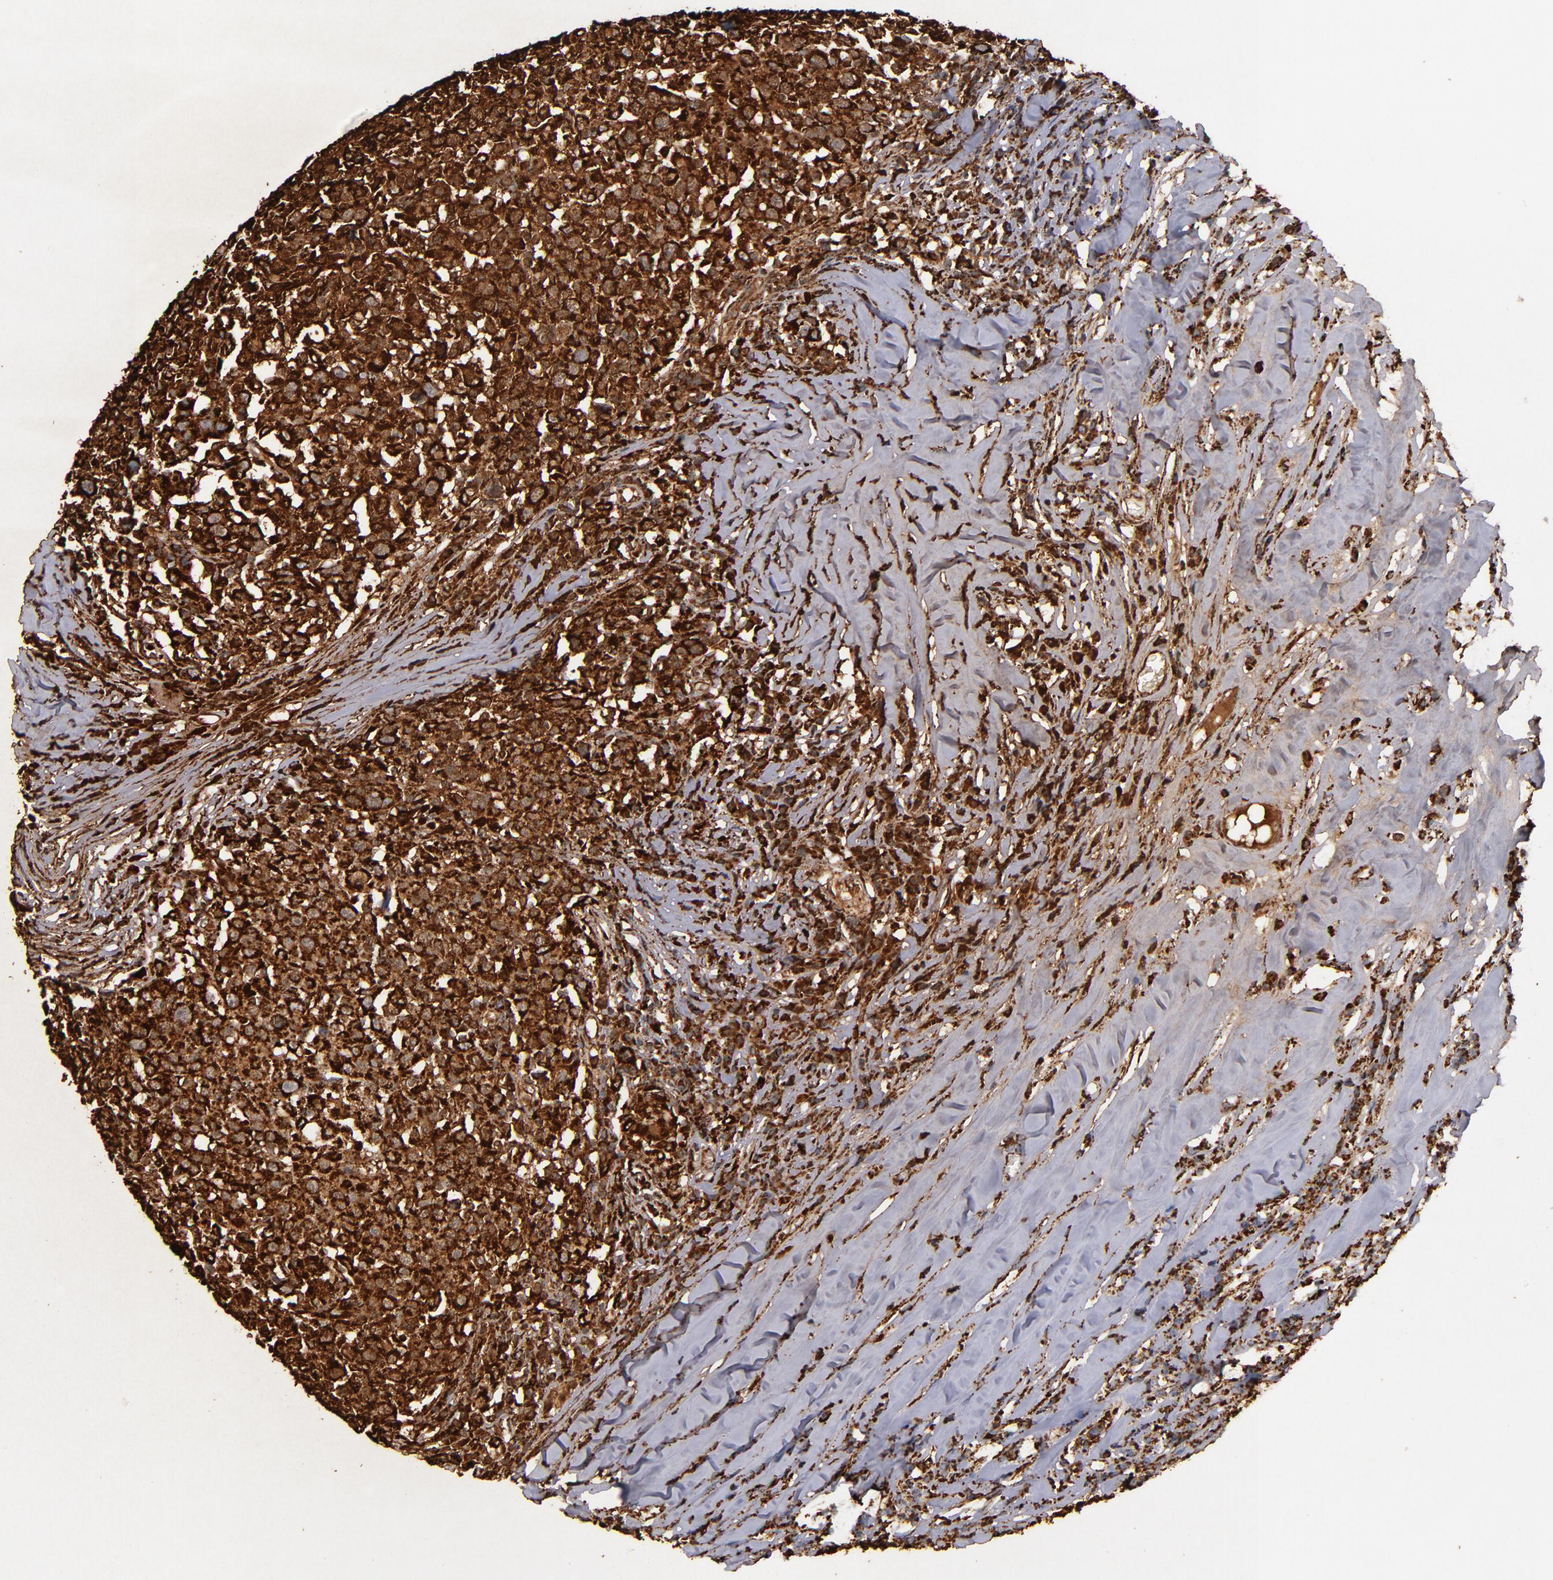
{"staining": {"intensity": "strong", "quantity": ">75%", "location": "cytoplasmic/membranous"}, "tissue": "head and neck cancer", "cell_type": "Tumor cells", "image_type": "cancer", "snomed": [{"axis": "morphology", "description": "Adenocarcinoma, NOS"}, {"axis": "topography", "description": "Salivary gland"}, {"axis": "topography", "description": "Head-Neck"}], "caption": "A brown stain shows strong cytoplasmic/membranous staining of a protein in head and neck cancer tumor cells. (IHC, brightfield microscopy, high magnification).", "gene": "SOD2", "patient": {"sex": "female", "age": 65}}